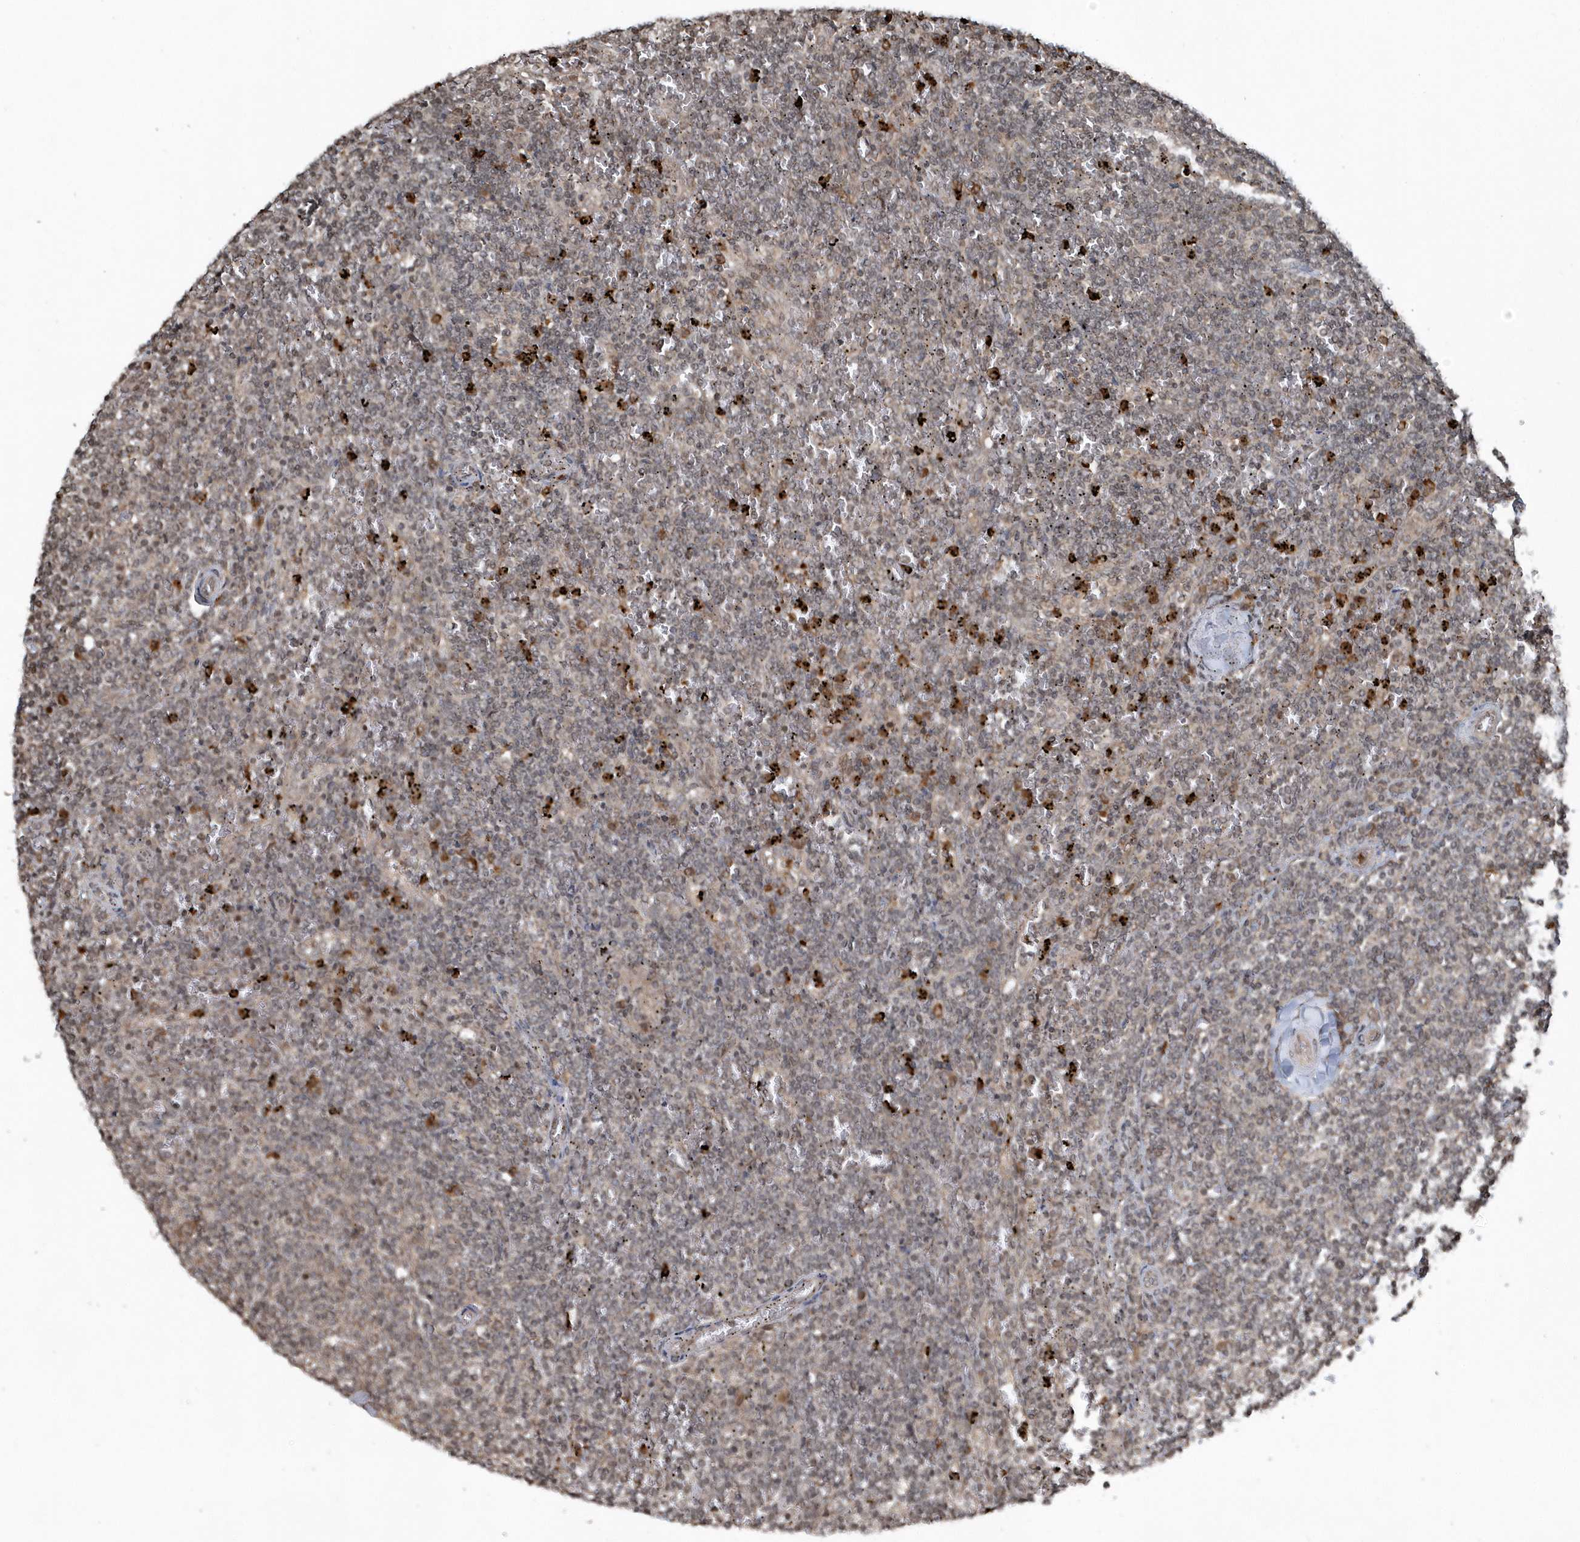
{"staining": {"intensity": "negative", "quantity": "none", "location": "none"}, "tissue": "lymphoma", "cell_type": "Tumor cells", "image_type": "cancer", "snomed": [{"axis": "morphology", "description": "Malignant lymphoma, non-Hodgkin's type, Low grade"}, {"axis": "topography", "description": "Spleen"}], "caption": "Tumor cells show no significant protein expression in lymphoma. (IHC, brightfield microscopy, high magnification).", "gene": "EIF2B1", "patient": {"sex": "female", "age": 50}}